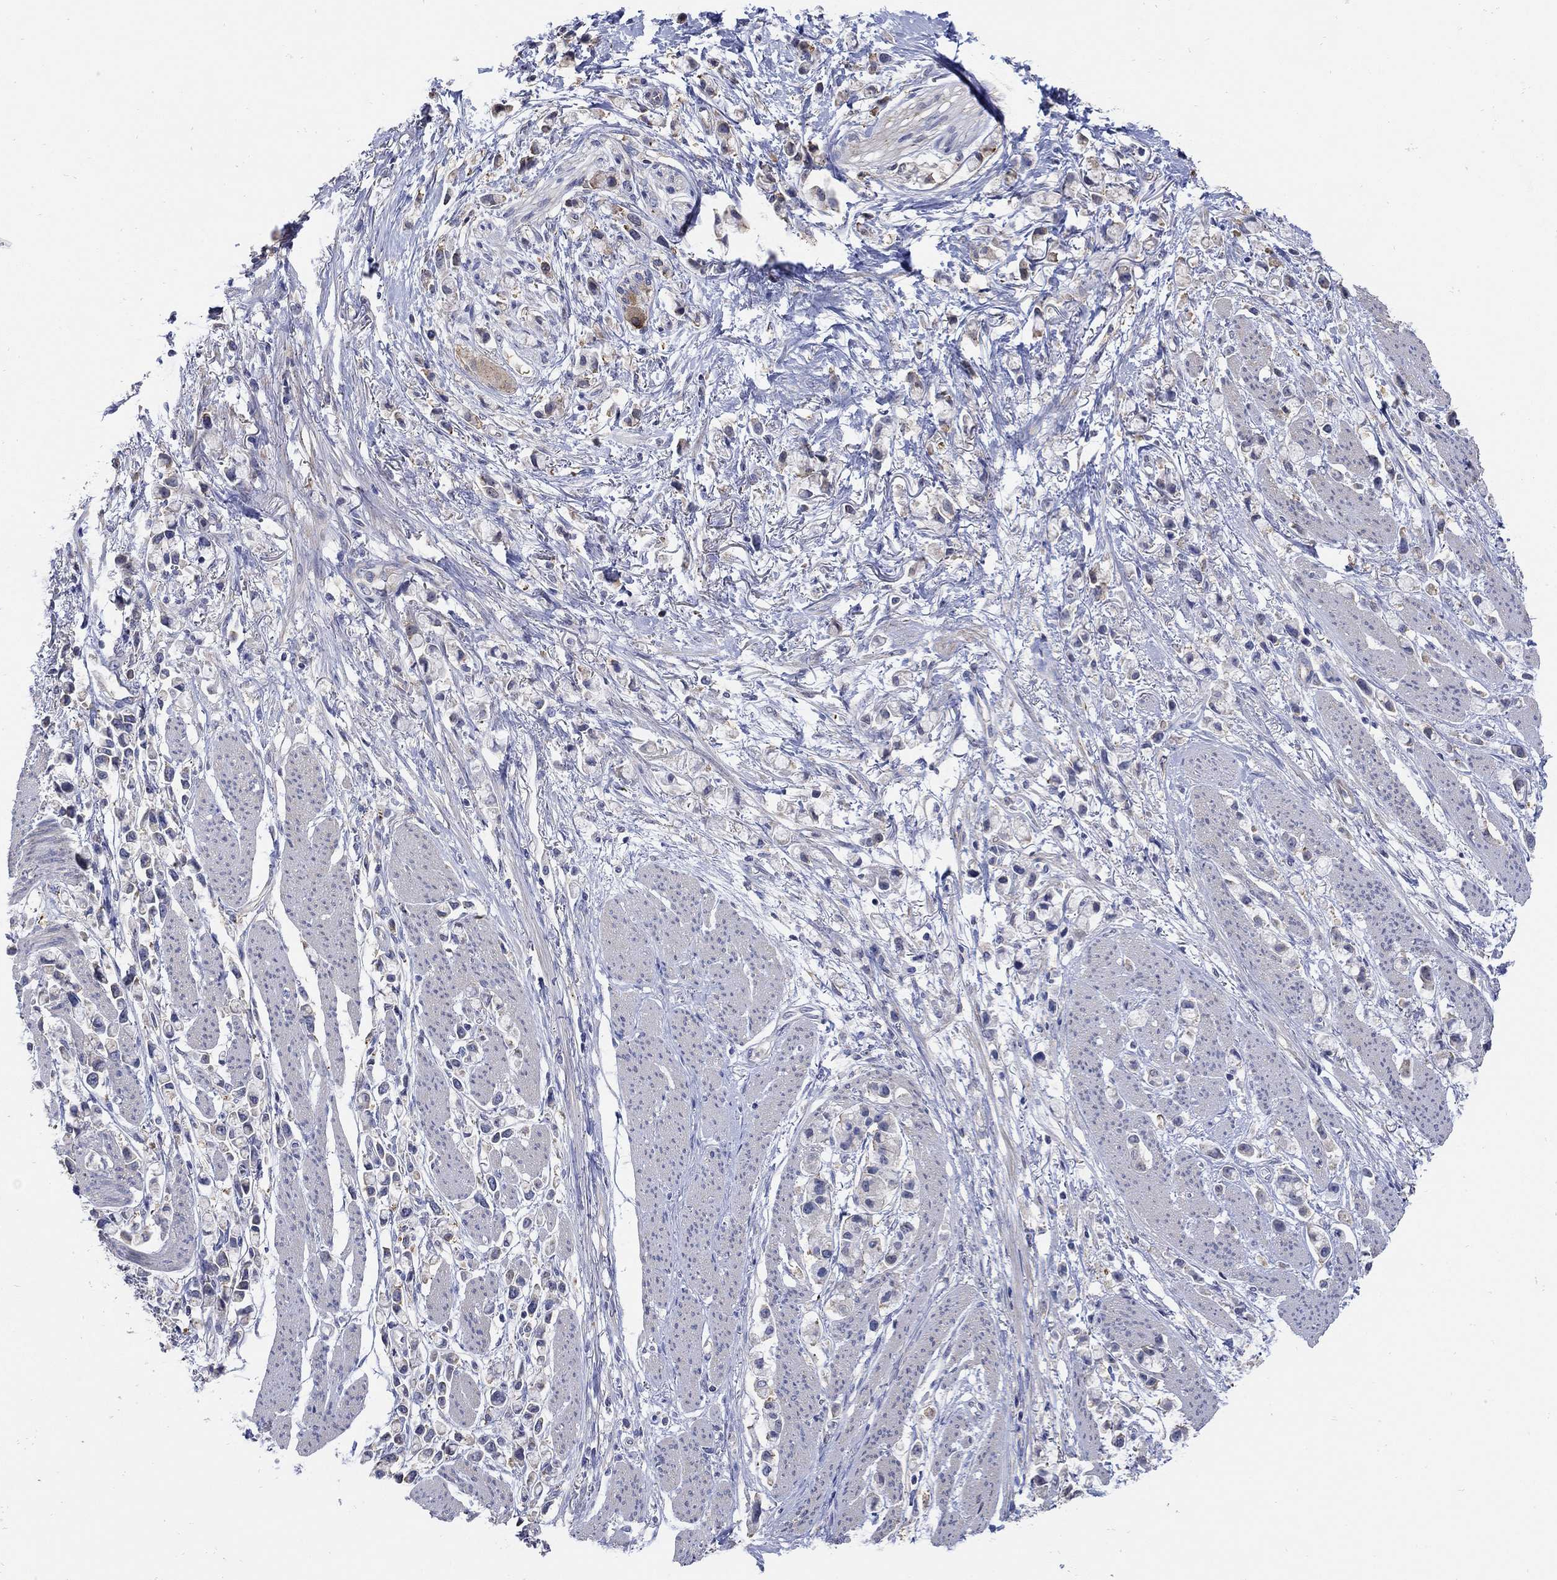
{"staining": {"intensity": "negative", "quantity": "none", "location": "none"}, "tissue": "stomach cancer", "cell_type": "Tumor cells", "image_type": "cancer", "snomed": [{"axis": "morphology", "description": "Adenocarcinoma, NOS"}, {"axis": "topography", "description": "Stomach"}], "caption": "IHC of stomach cancer reveals no positivity in tumor cells.", "gene": "TEKT3", "patient": {"sex": "female", "age": 81}}